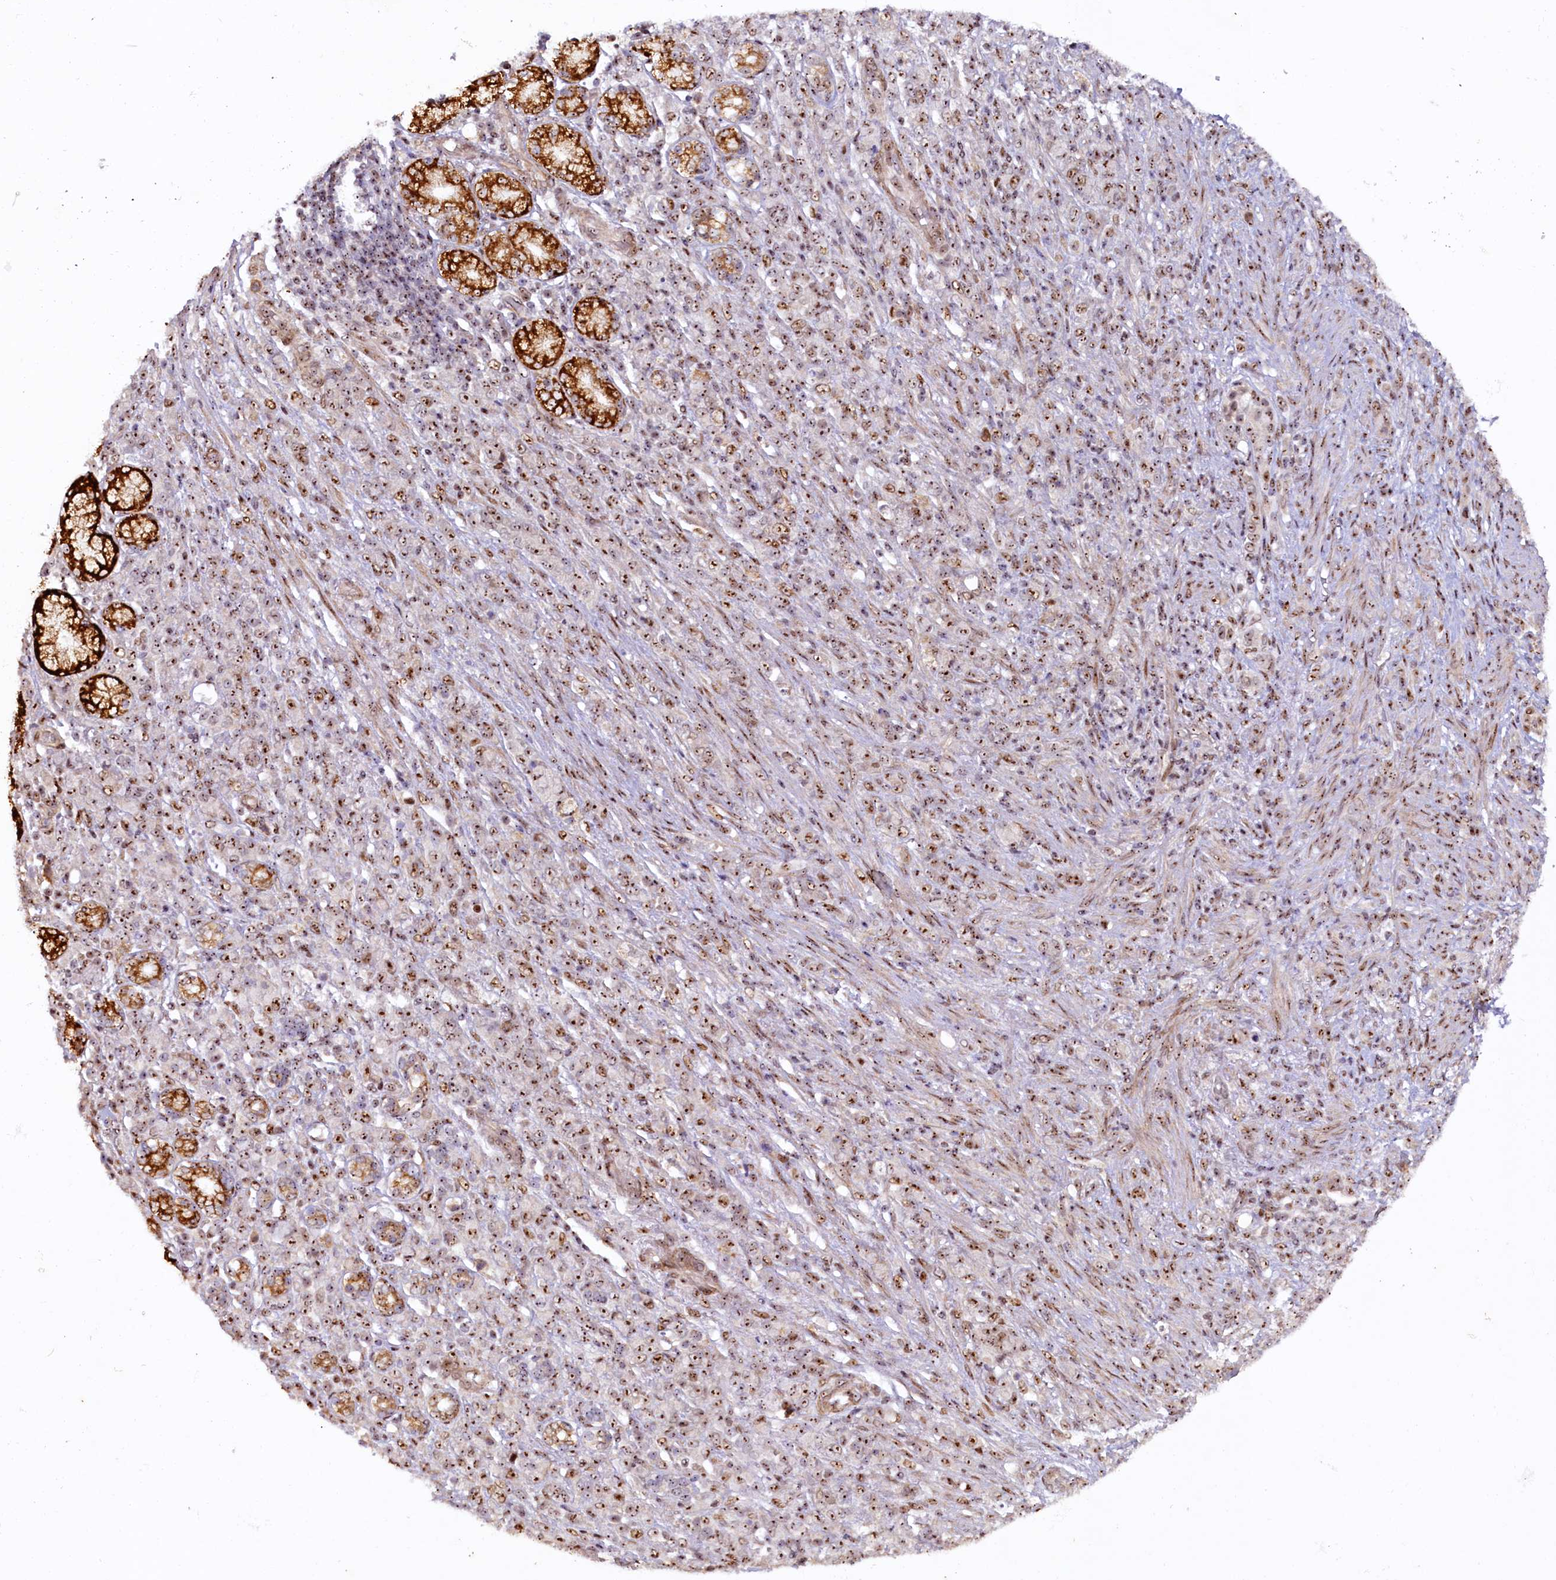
{"staining": {"intensity": "moderate", "quantity": ">75%", "location": "nuclear"}, "tissue": "stomach cancer", "cell_type": "Tumor cells", "image_type": "cancer", "snomed": [{"axis": "morphology", "description": "Adenocarcinoma, NOS"}, {"axis": "topography", "description": "Stomach"}], "caption": "Human stomach adenocarcinoma stained with a brown dye displays moderate nuclear positive positivity in approximately >75% of tumor cells.", "gene": "TCOF1", "patient": {"sex": "female", "age": 79}}